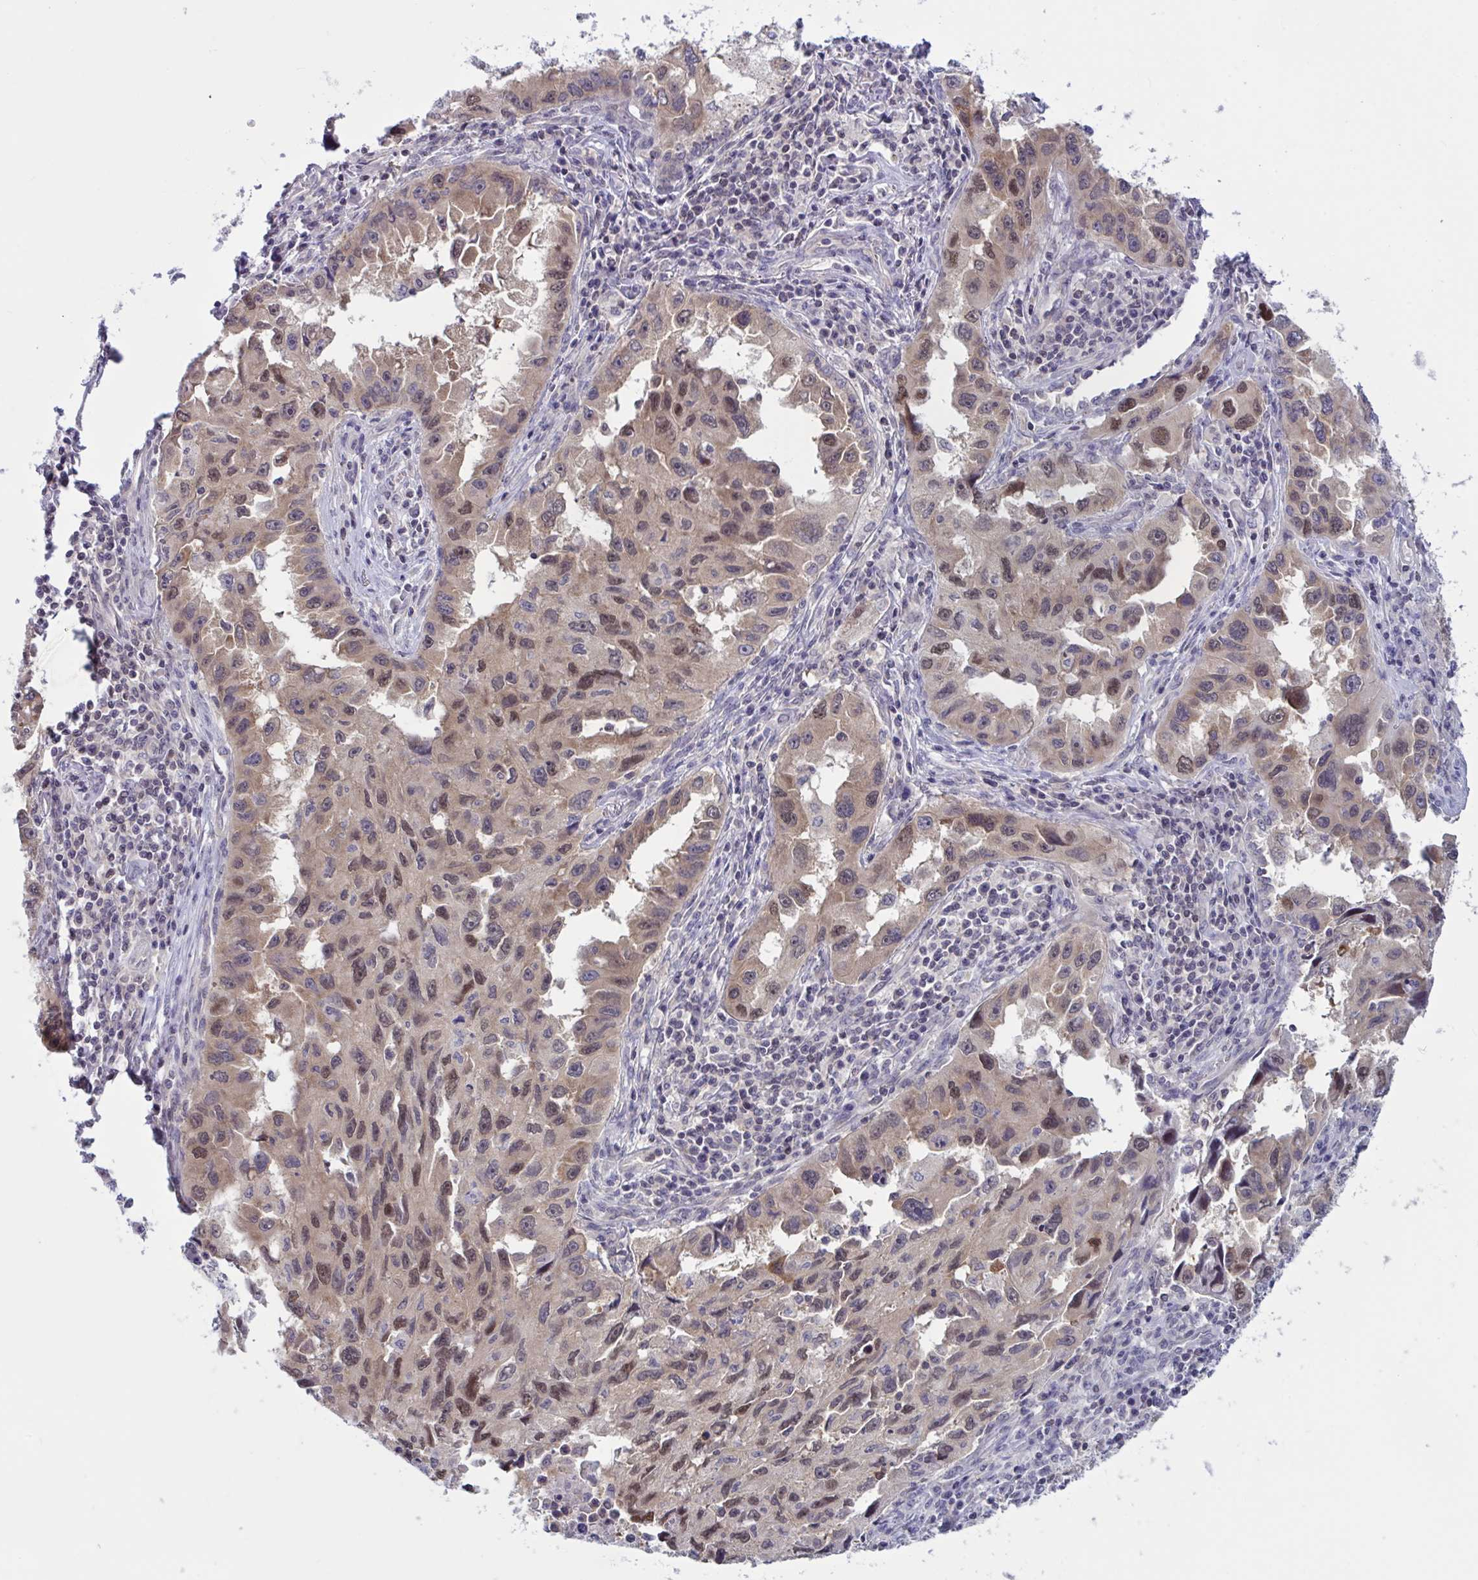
{"staining": {"intensity": "moderate", "quantity": "25%-75%", "location": "cytoplasmic/membranous,nuclear"}, "tissue": "lung cancer", "cell_type": "Tumor cells", "image_type": "cancer", "snomed": [{"axis": "morphology", "description": "Adenocarcinoma, NOS"}, {"axis": "topography", "description": "Lung"}], "caption": "Lung cancer stained for a protein (brown) exhibits moderate cytoplasmic/membranous and nuclear positive staining in approximately 25%-75% of tumor cells.", "gene": "TSN", "patient": {"sex": "female", "age": 73}}